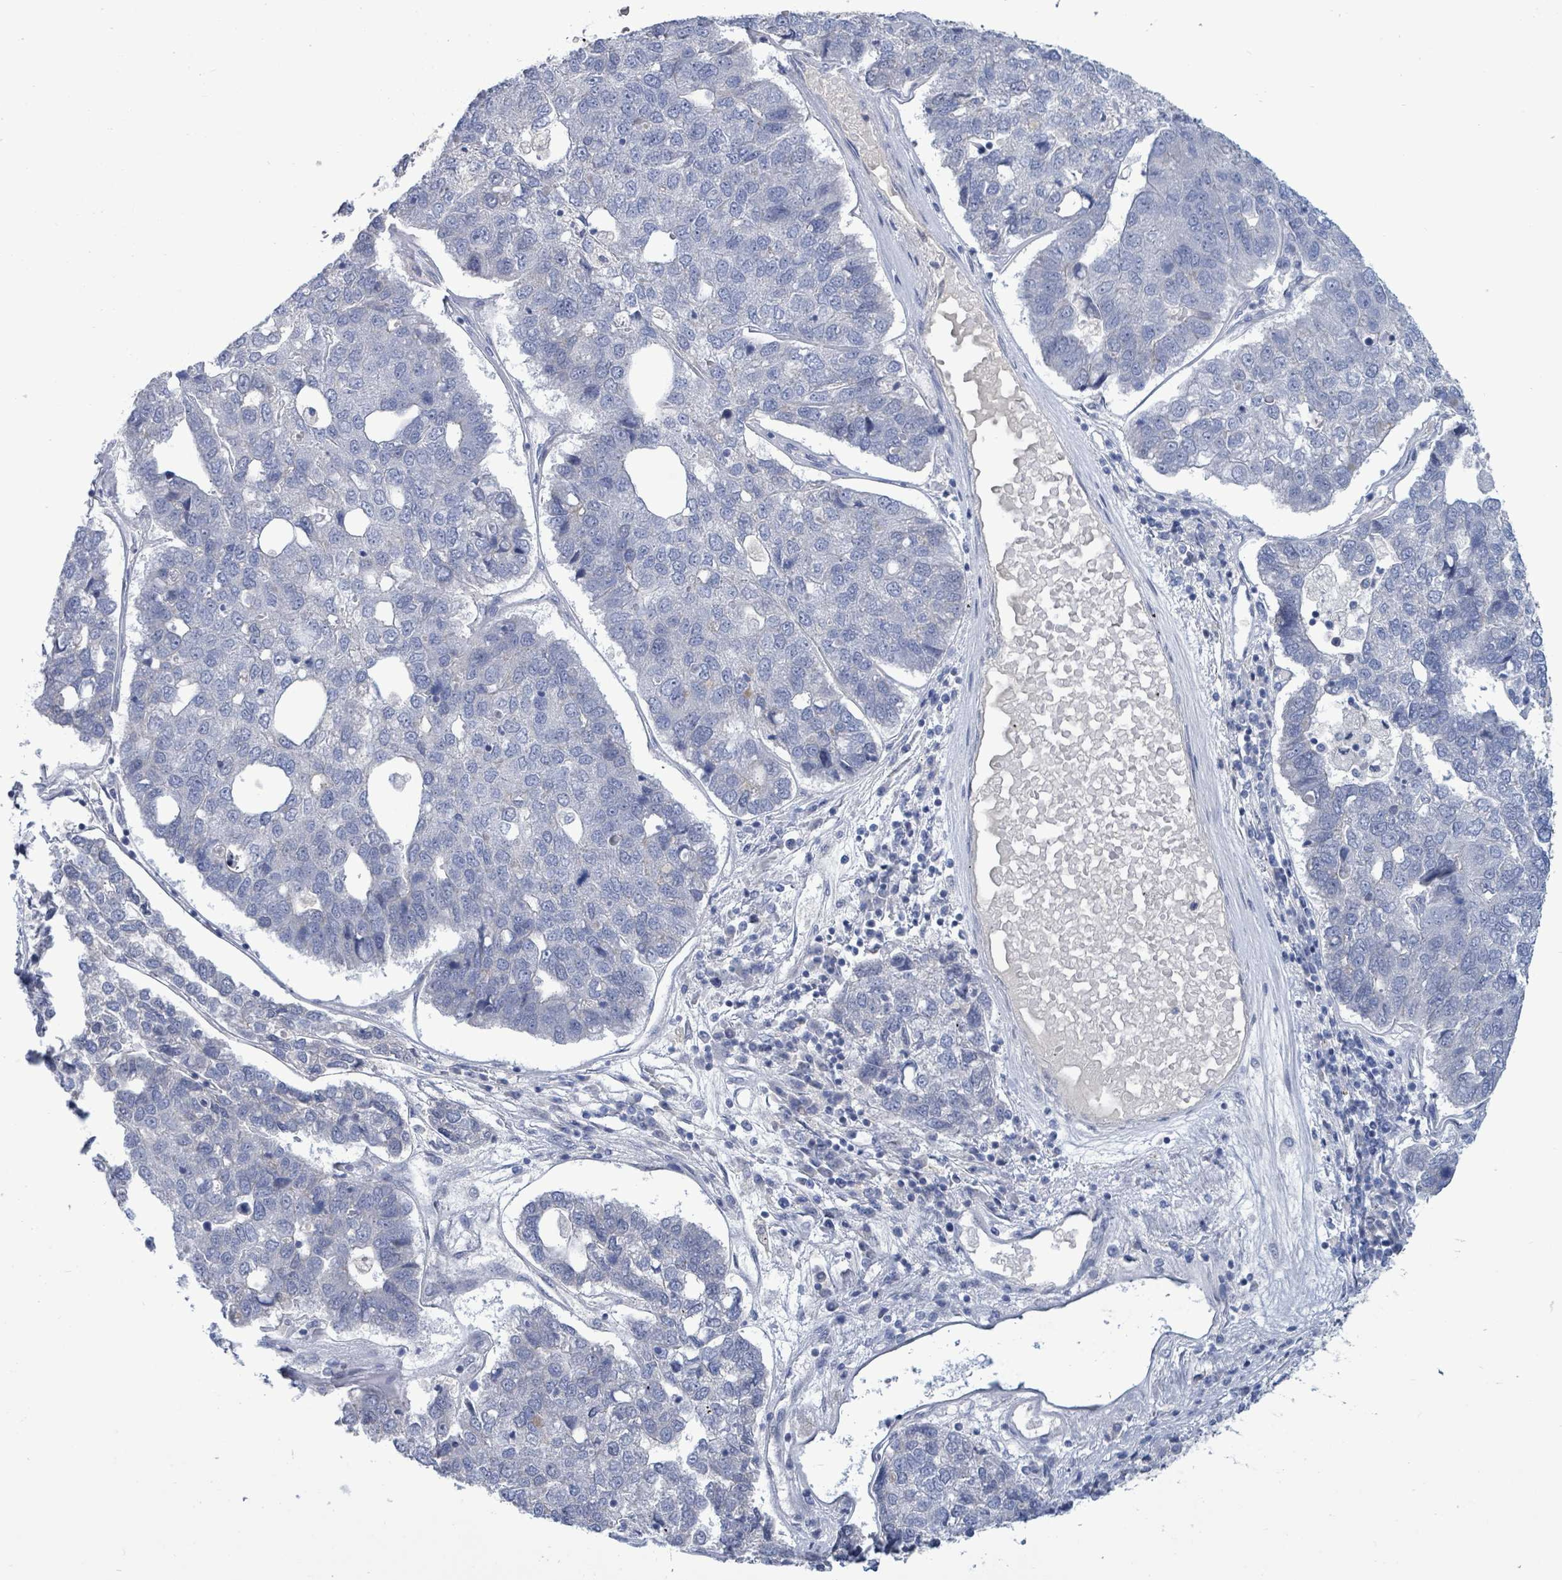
{"staining": {"intensity": "negative", "quantity": "none", "location": "none"}, "tissue": "pancreatic cancer", "cell_type": "Tumor cells", "image_type": "cancer", "snomed": [{"axis": "morphology", "description": "Adenocarcinoma, NOS"}, {"axis": "topography", "description": "Pancreas"}], "caption": "DAB immunohistochemical staining of pancreatic cancer demonstrates no significant staining in tumor cells.", "gene": "NTN3", "patient": {"sex": "female", "age": 61}}